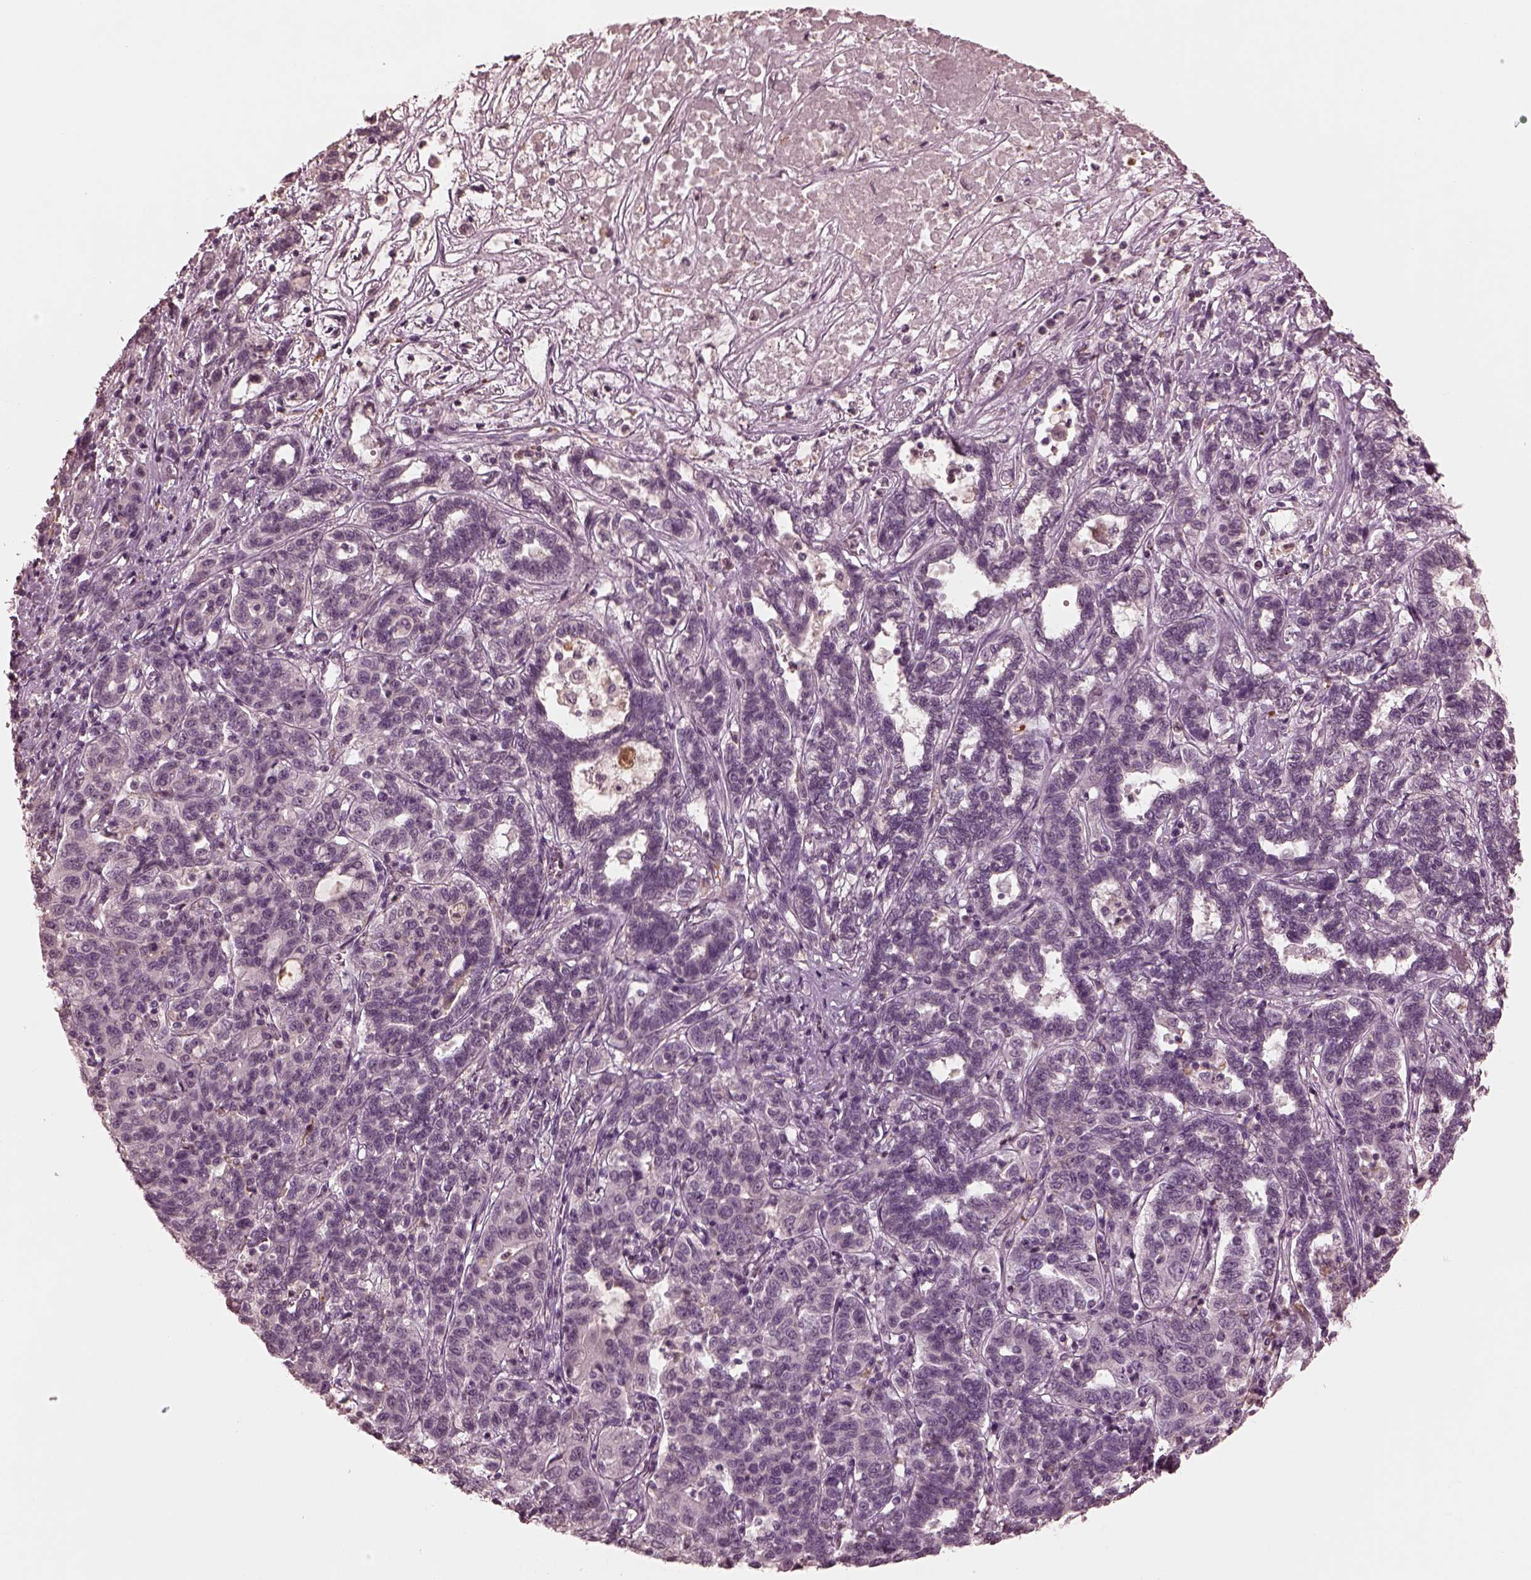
{"staining": {"intensity": "negative", "quantity": "none", "location": "none"}, "tissue": "liver cancer", "cell_type": "Tumor cells", "image_type": "cancer", "snomed": [{"axis": "morphology", "description": "Adenocarcinoma, NOS"}, {"axis": "morphology", "description": "Cholangiocarcinoma"}, {"axis": "topography", "description": "Liver"}], "caption": "DAB immunohistochemical staining of human liver cancer (adenocarcinoma) reveals no significant staining in tumor cells.", "gene": "KRT79", "patient": {"sex": "male", "age": 64}}